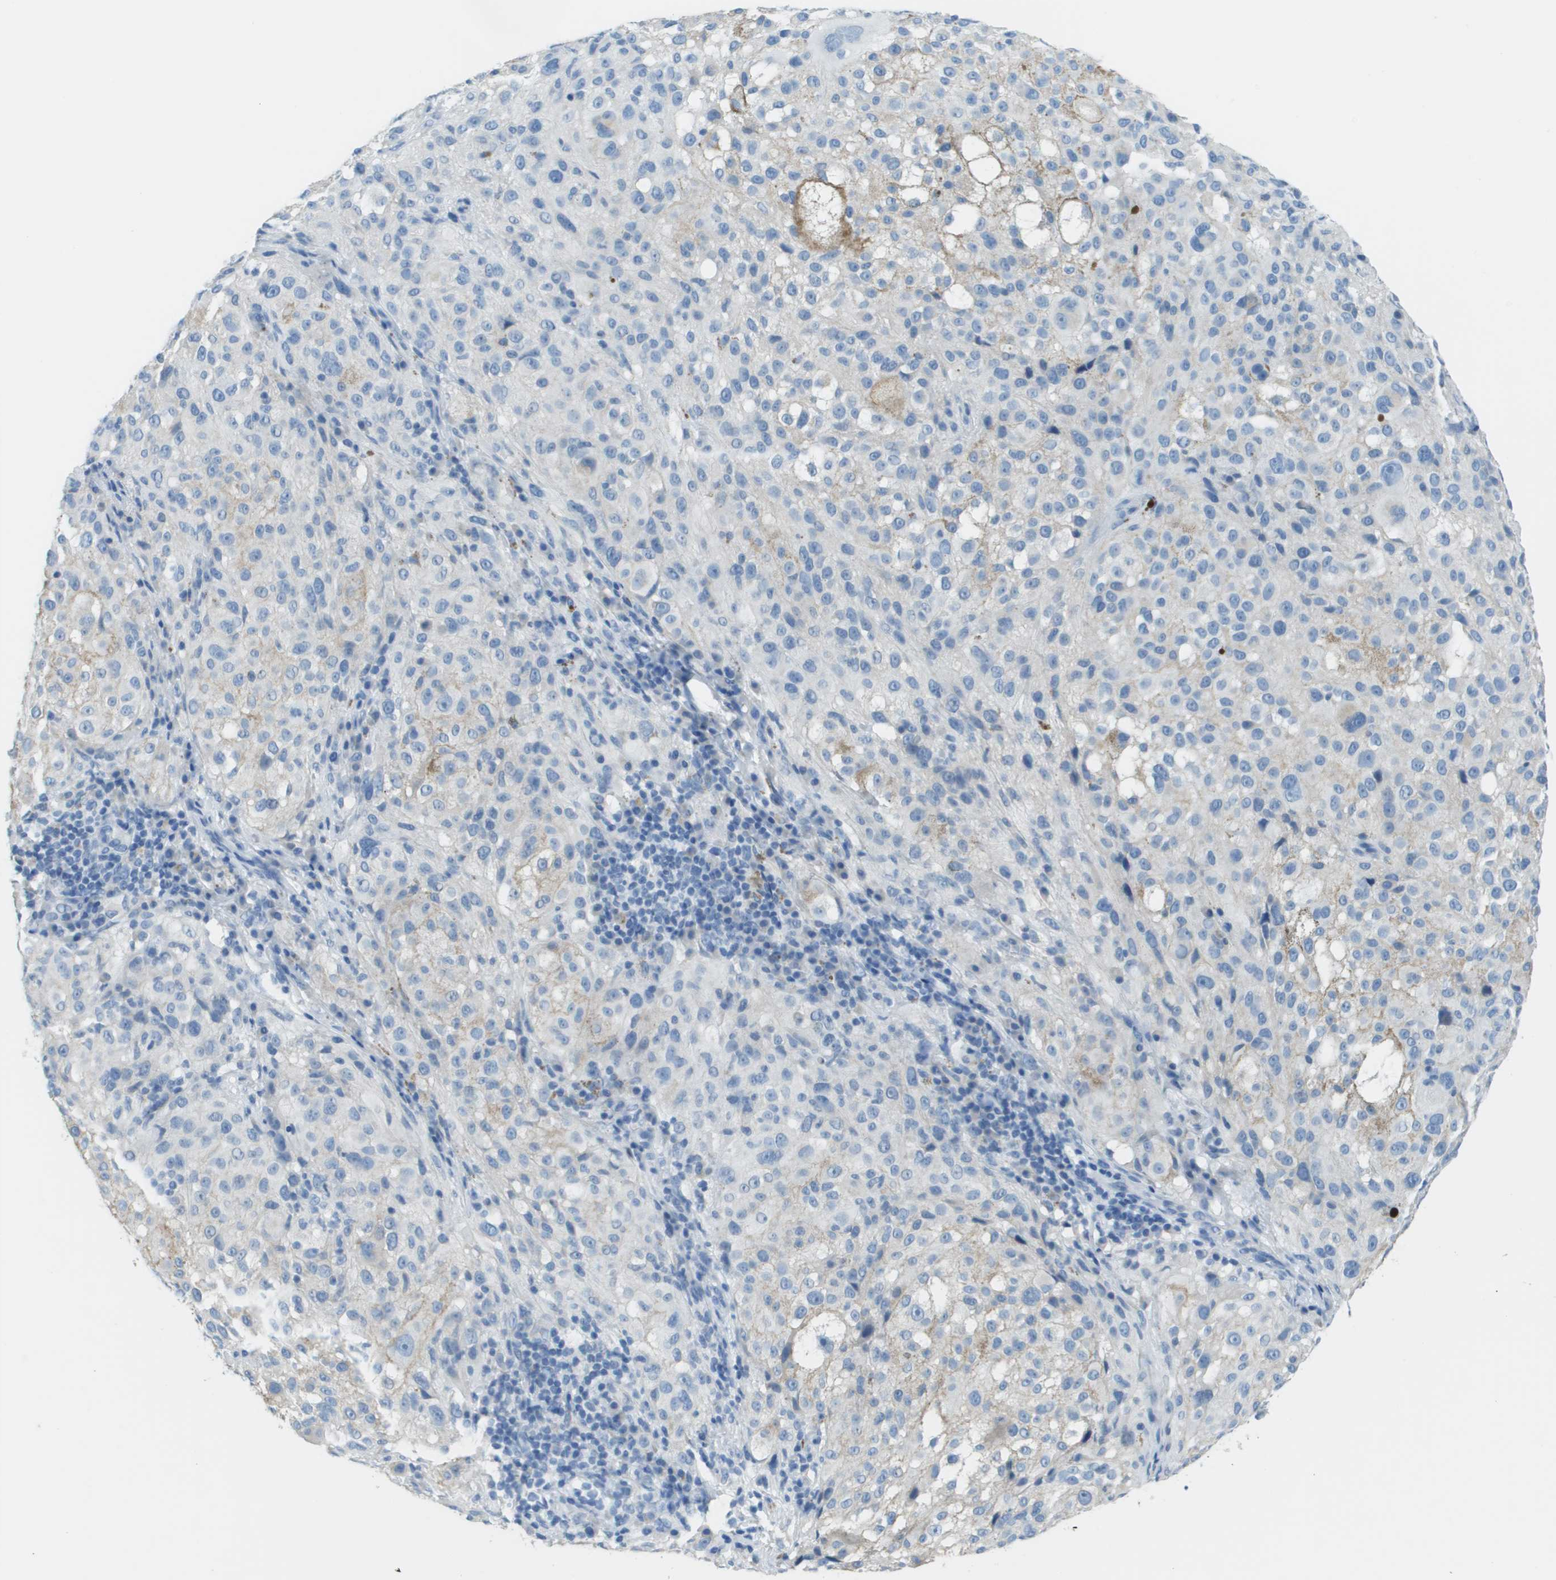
{"staining": {"intensity": "negative", "quantity": "none", "location": "none"}, "tissue": "melanoma", "cell_type": "Tumor cells", "image_type": "cancer", "snomed": [{"axis": "morphology", "description": "Necrosis, NOS"}, {"axis": "morphology", "description": "Malignant melanoma, NOS"}, {"axis": "topography", "description": "Skin"}], "caption": "Immunohistochemical staining of human malignant melanoma shows no significant staining in tumor cells. Nuclei are stained in blue.", "gene": "PTGDR2", "patient": {"sex": "female", "age": 87}}